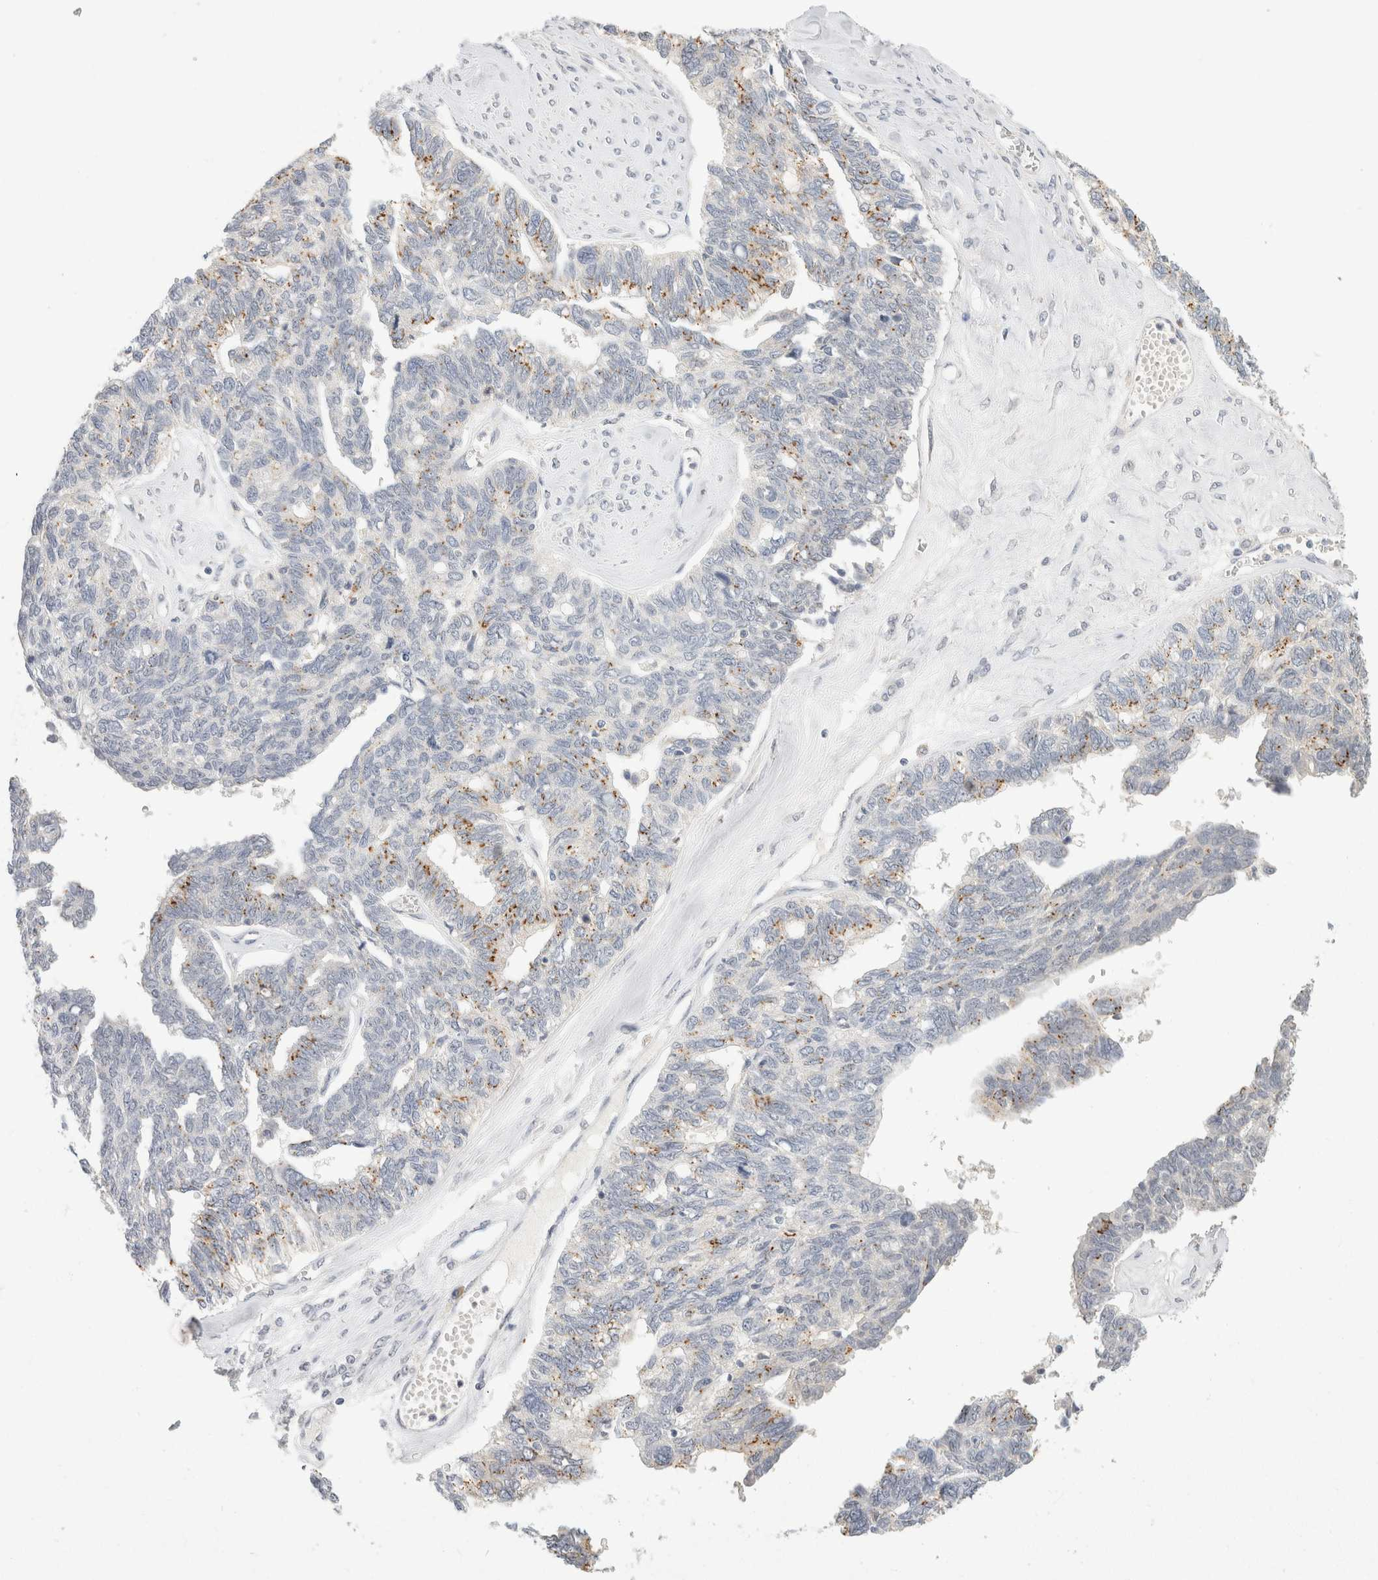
{"staining": {"intensity": "moderate", "quantity": "<25%", "location": "cytoplasmic/membranous"}, "tissue": "ovarian cancer", "cell_type": "Tumor cells", "image_type": "cancer", "snomed": [{"axis": "morphology", "description": "Cystadenocarcinoma, serous, NOS"}, {"axis": "topography", "description": "Ovary"}], "caption": "Protein analysis of serous cystadenocarcinoma (ovarian) tissue demonstrates moderate cytoplasmic/membranous staining in about <25% of tumor cells.", "gene": "CHRM4", "patient": {"sex": "female", "age": 79}}